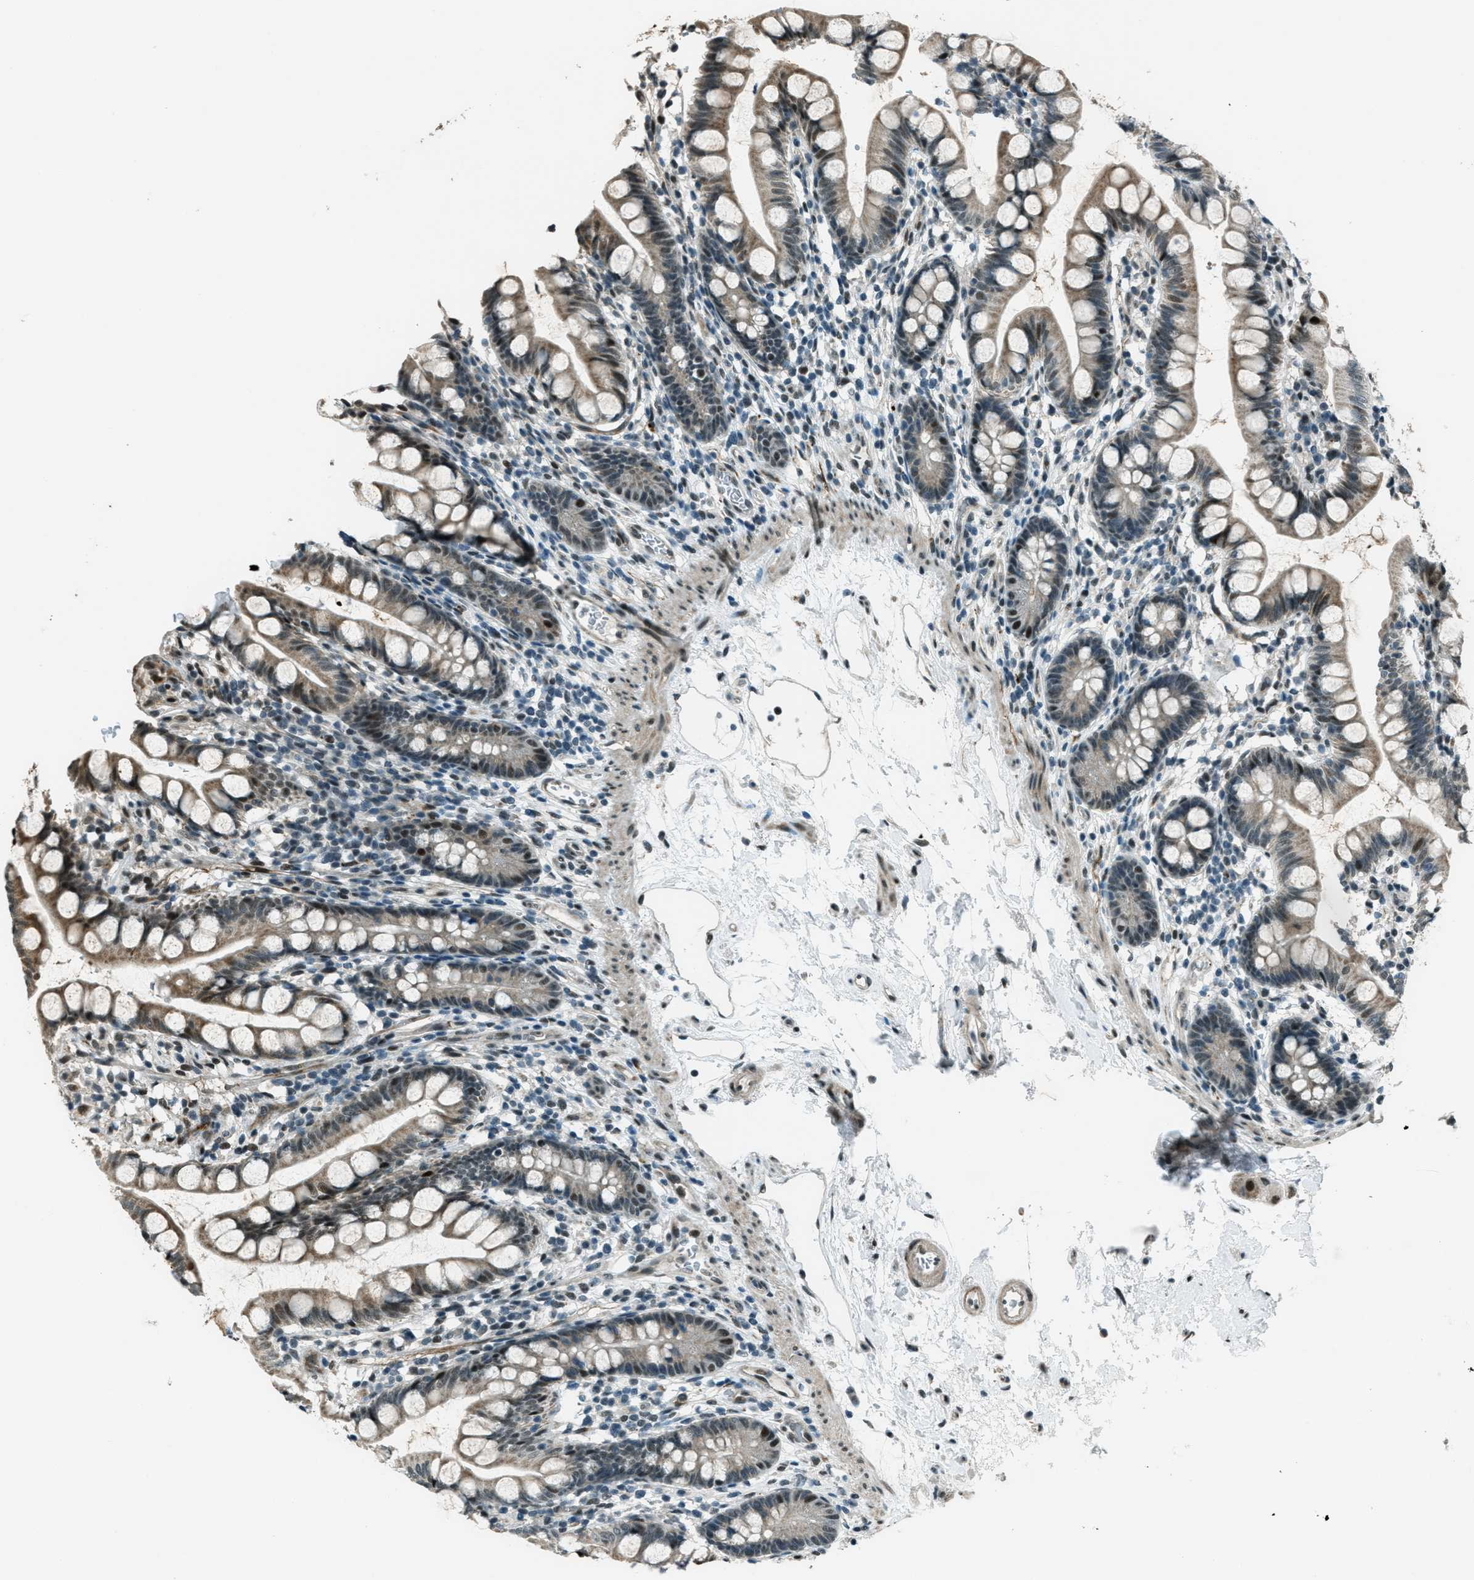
{"staining": {"intensity": "moderate", "quantity": "25%-75%", "location": "cytoplasmic/membranous,nuclear"}, "tissue": "small intestine", "cell_type": "Glandular cells", "image_type": "normal", "snomed": [{"axis": "morphology", "description": "Normal tissue, NOS"}, {"axis": "topography", "description": "Small intestine"}], "caption": "High-power microscopy captured an immunohistochemistry photomicrograph of unremarkable small intestine, revealing moderate cytoplasmic/membranous,nuclear positivity in about 25%-75% of glandular cells.", "gene": "TARDBP", "patient": {"sex": "female", "age": 84}}